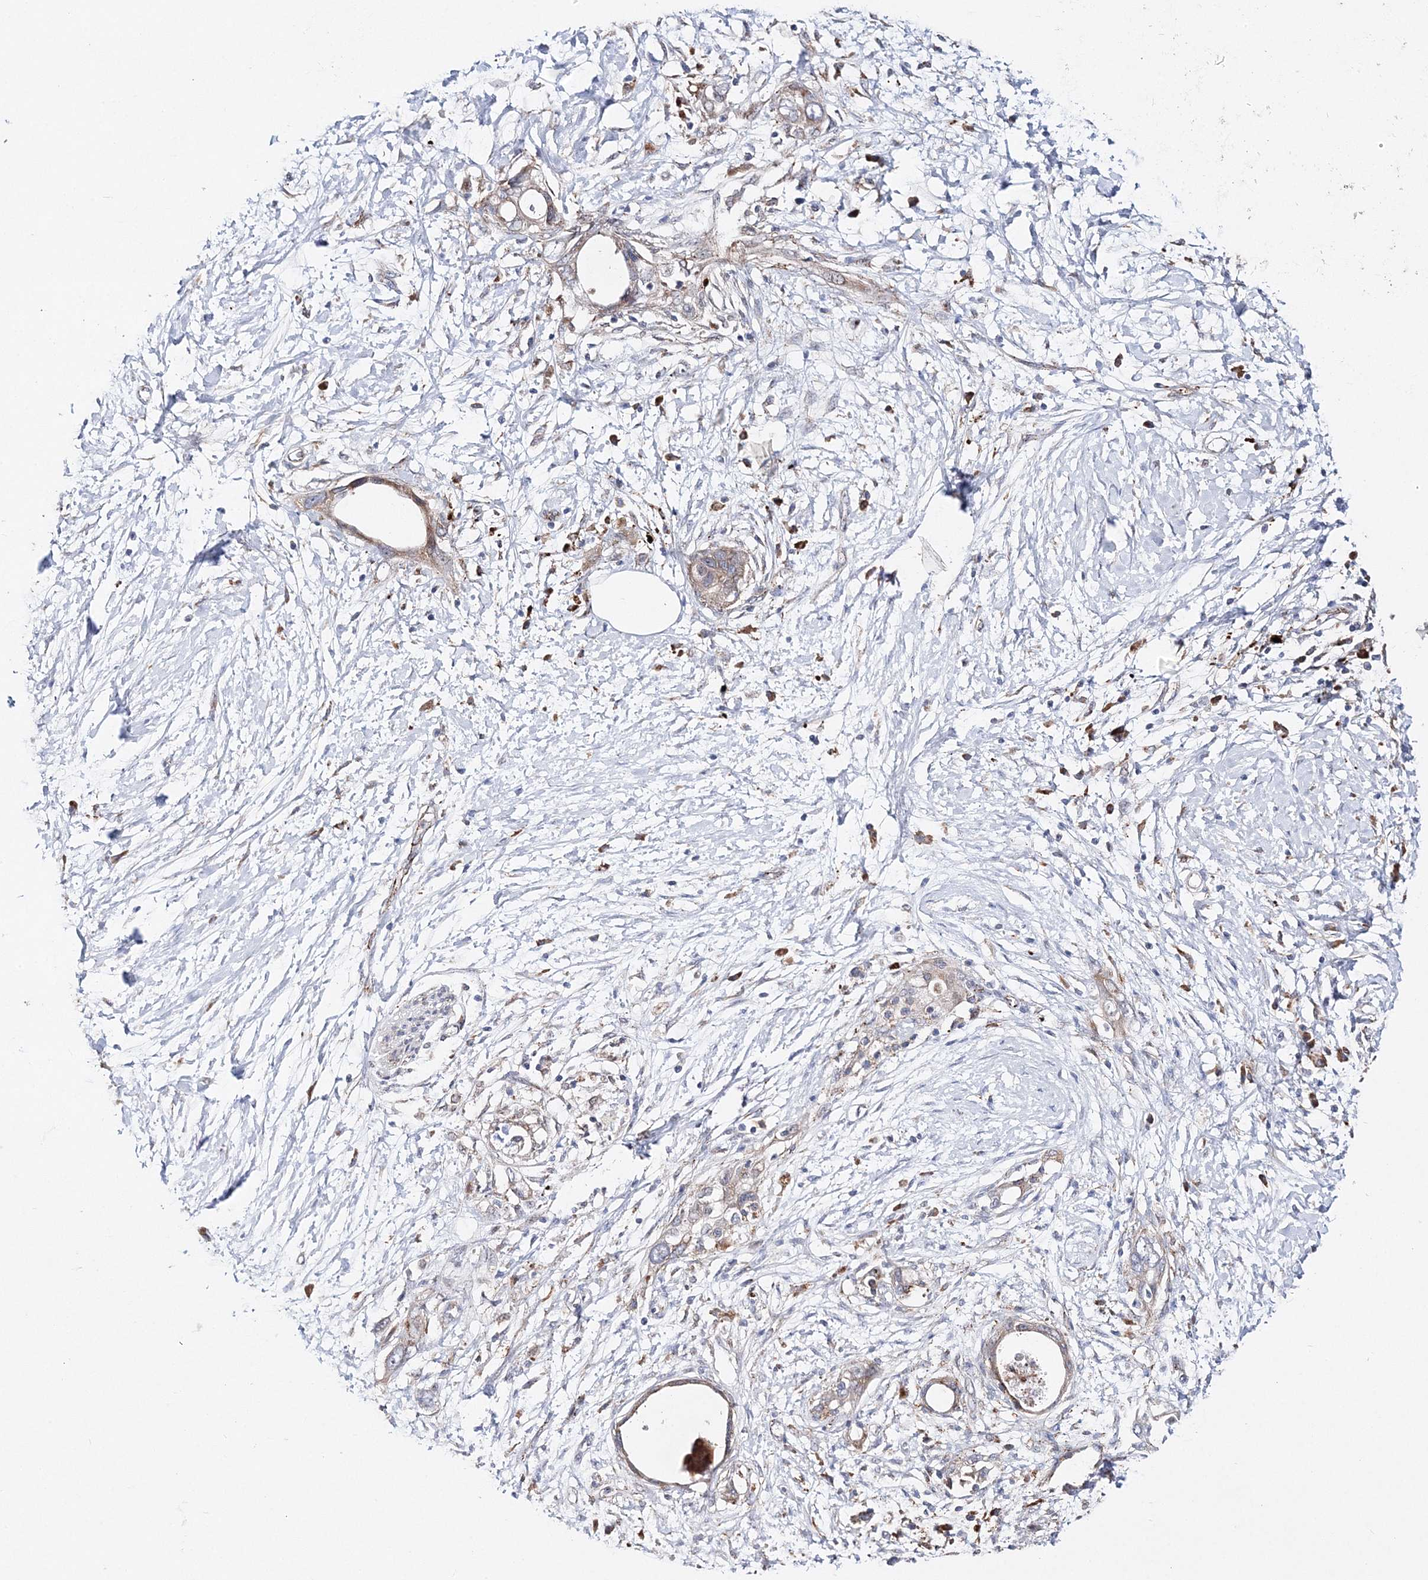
{"staining": {"intensity": "moderate", "quantity": "25%-75%", "location": "cytoplasmic/membranous"}, "tissue": "pancreatic cancer", "cell_type": "Tumor cells", "image_type": "cancer", "snomed": [{"axis": "morphology", "description": "Normal tissue, NOS"}, {"axis": "morphology", "description": "Adenocarcinoma, NOS"}, {"axis": "topography", "description": "Pancreas"}, {"axis": "topography", "description": "Peripheral nerve tissue"}], "caption": "Adenocarcinoma (pancreatic) was stained to show a protein in brown. There is medium levels of moderate cytoplasmic/membranous staining in about 25%-75% of tumor cells.", "gene": "C3orf38", "patient": {"sex": "male", "age": 59}}